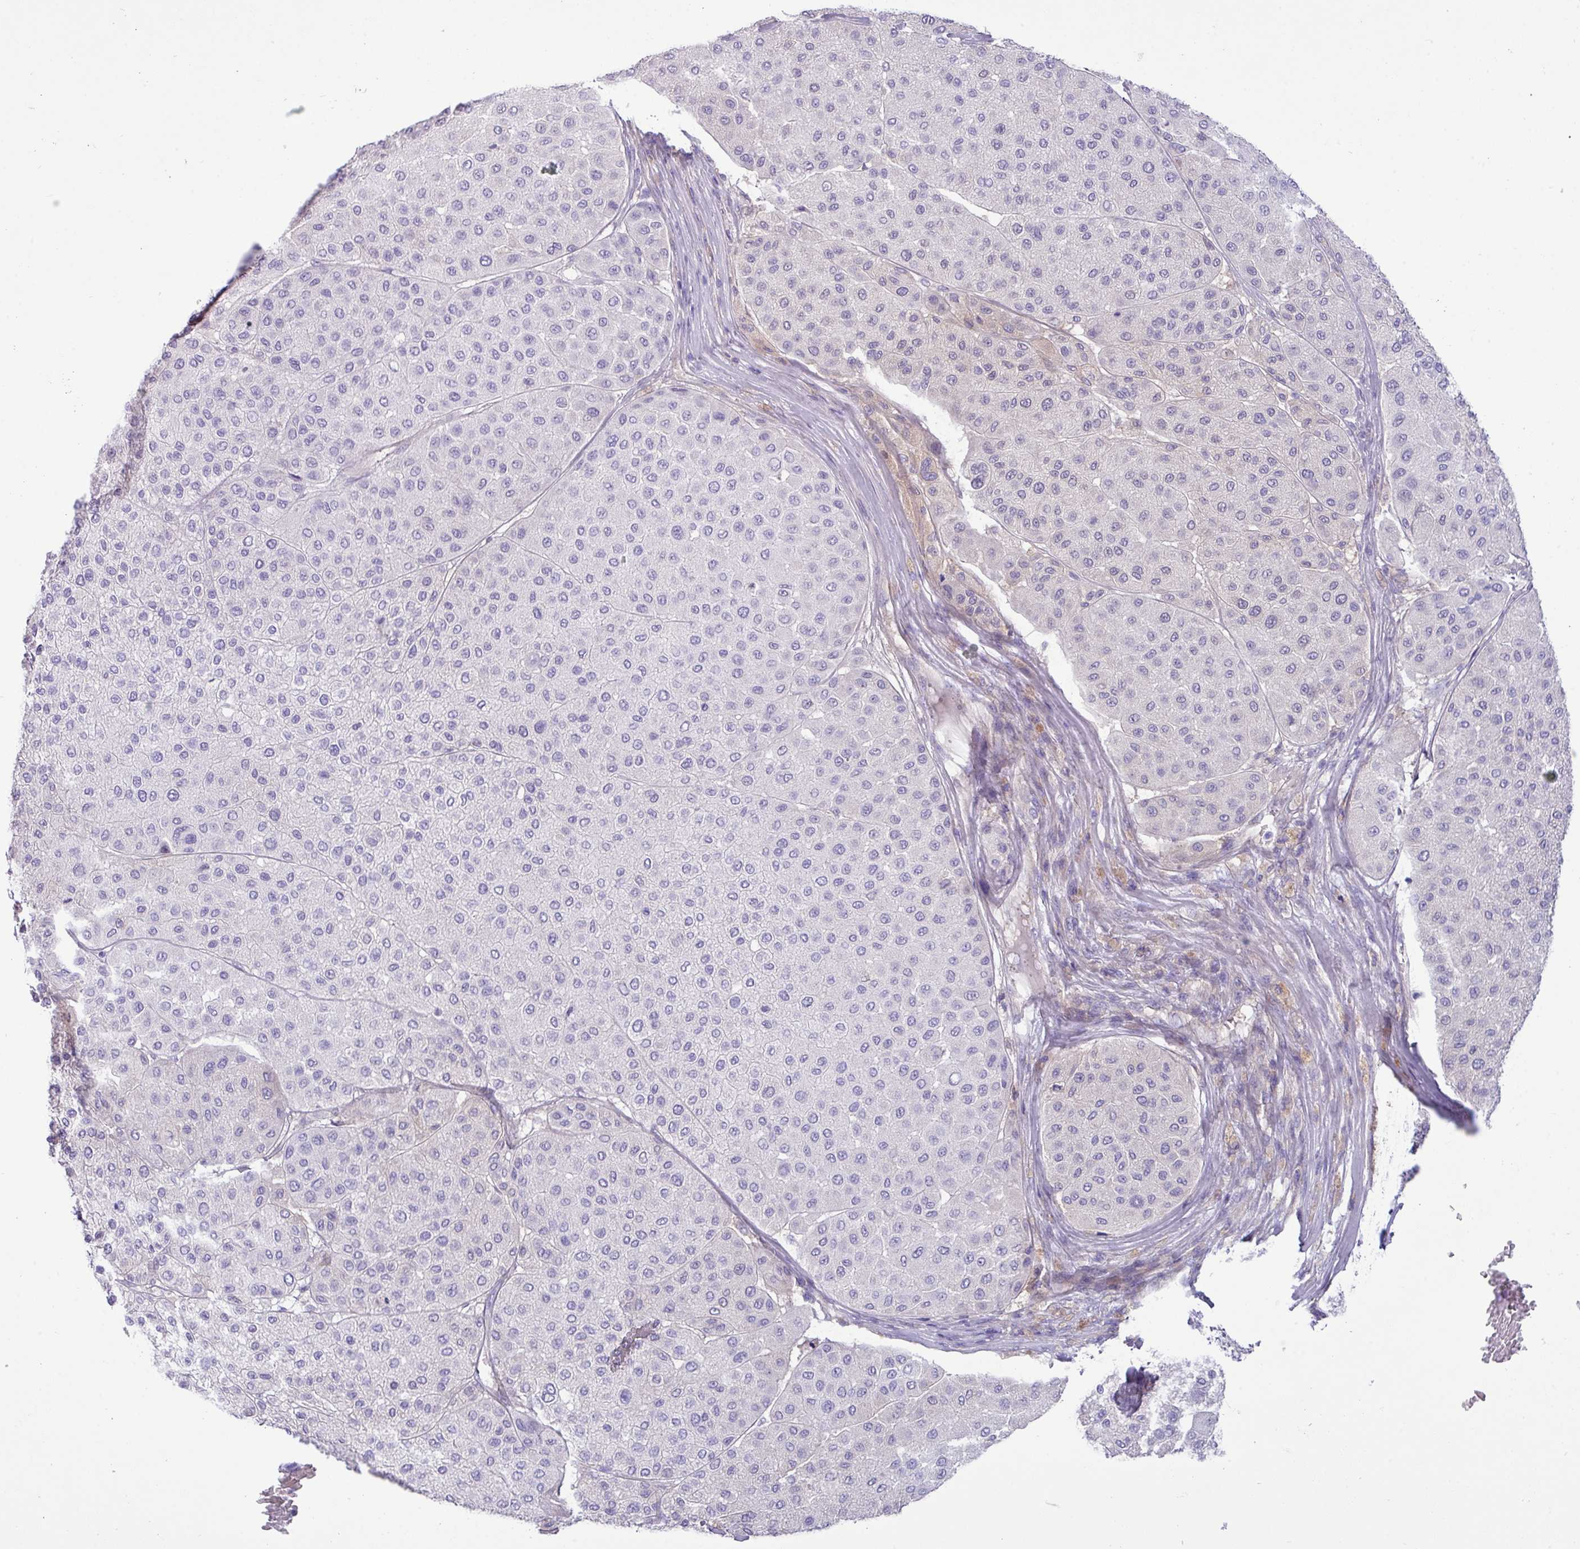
{"staining": {"intensity": "negative", "quantity": "none", "location": "none"}, "tissue": "melanoma", "cell_type": "Tumor cells", "image_type": "cancer", "snomed": [{"axis": "morphology", "description": "Malignant melanoma, Metastatic site"}, {"axis": "topography", "description": "Smooth muscle"}], "caption": "High power microscopy micrograph of an immunohistochemistry micrograph of malignant melanoma (metastatic site), revealing no significant positivity in tumor cells.", "gene": "KIRREL3", "patient": {"sex": "male", "age": 41}}